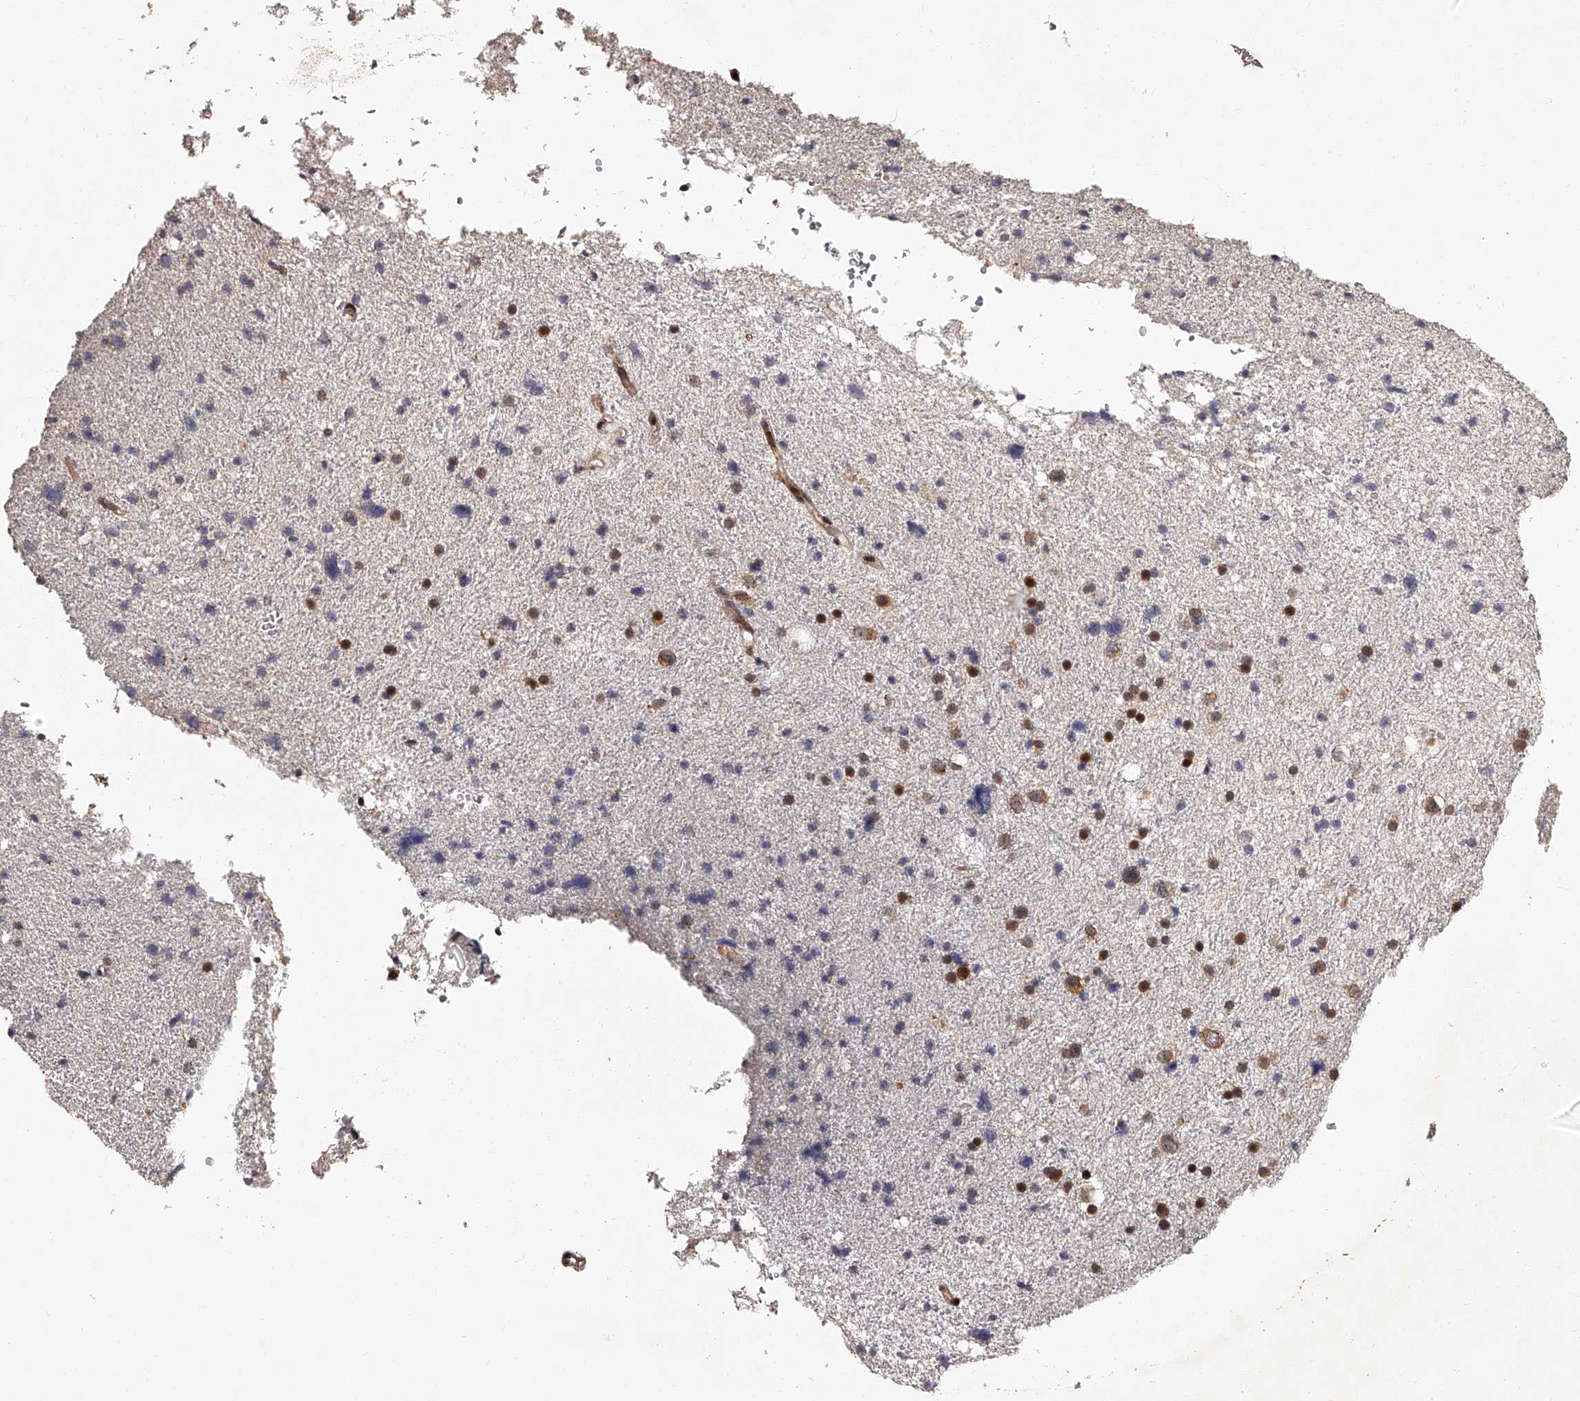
{"staining": {"intensity": "moderate", "quantity": "25%-75%", "location": "cytoplasmic/membranous"}, "tissue": "glioma", "cell_type": "Tumor cells", "image_type": "cancer", "snomed": [{"axis": "morphology", "description": "Glioma, malignant, Low grade"}, {"axis": "topography", "description": "Brain"}], "caption": "Human malignant low-grade glioma stained with a protein marker displays moderate staining in tumor cells.", "gene": "RSC1A1", "patient": {"sex": "female", "age": 37}}